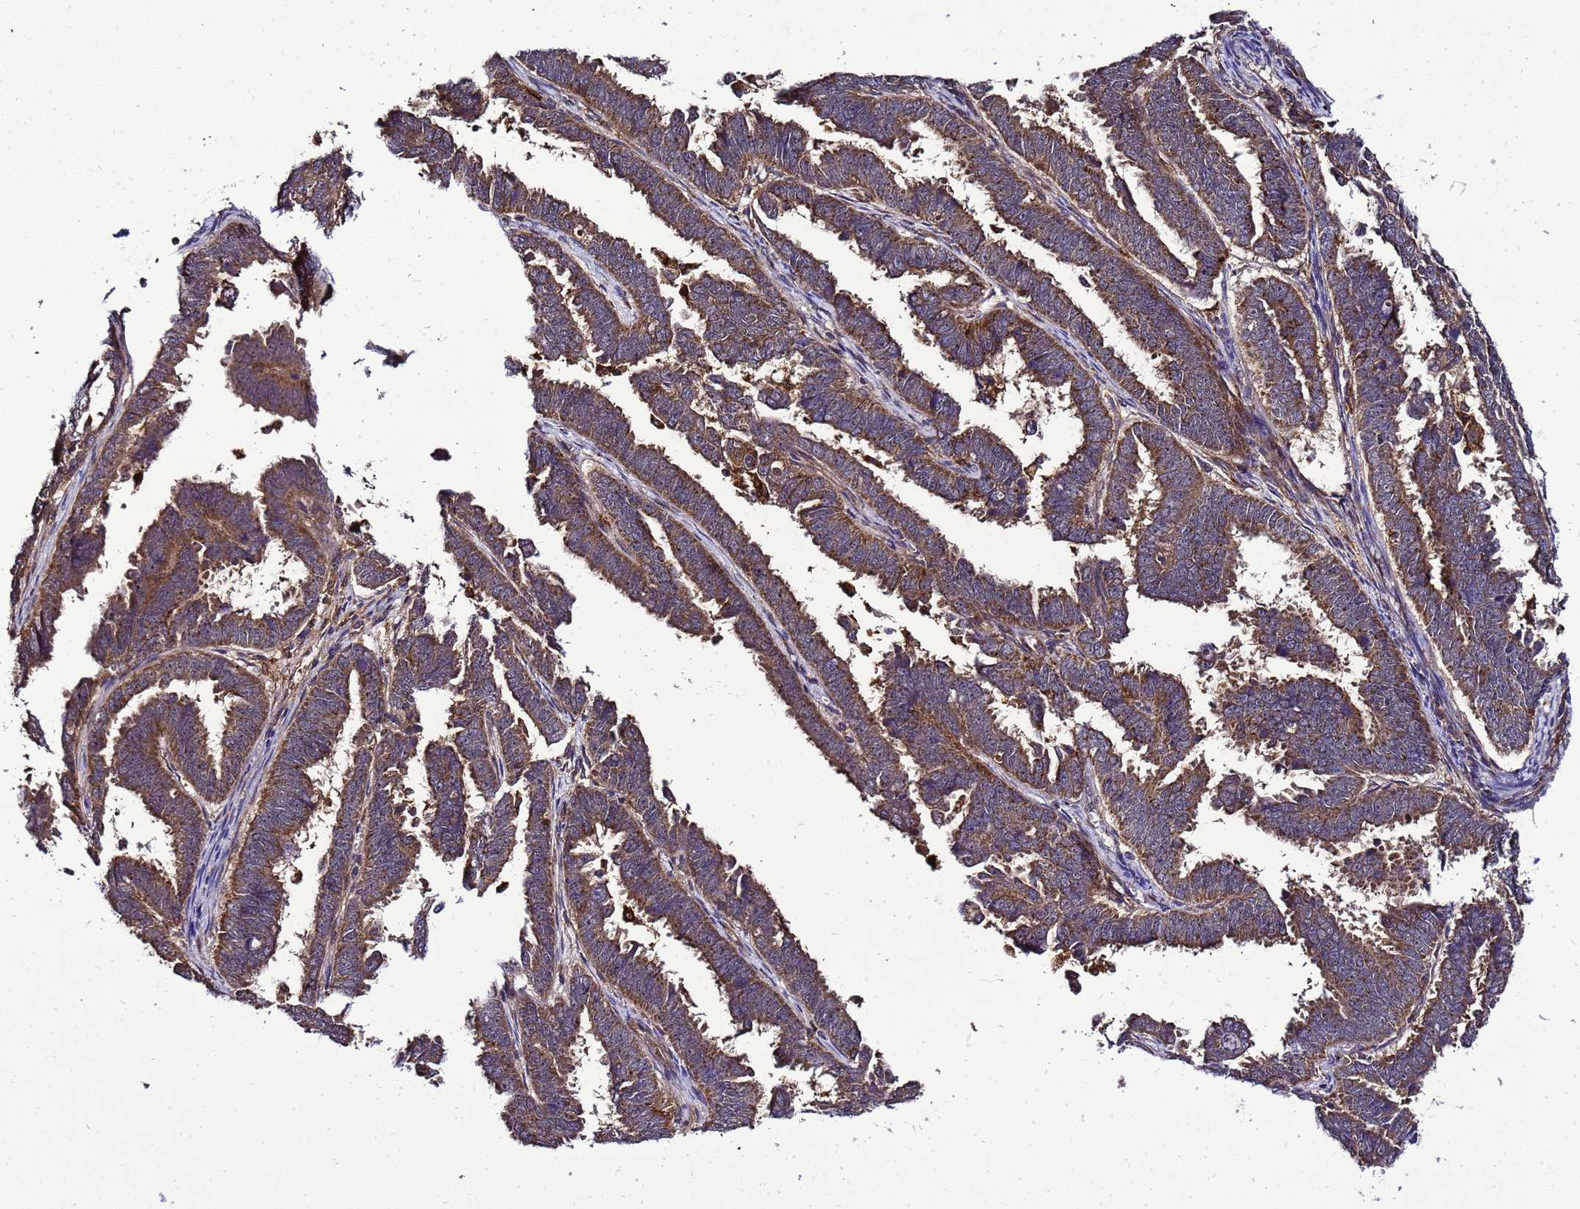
{"staining": {"intensity": "moderate", "quantity": ">75%", "location": "cytoplasmic/membranous"}, "tissue": "endometrial cancer", "cell_type": "Tumor cells", "image_type": "cancer", "snomed": [{"axis": "morphology", "description": "Adenocarcinoma, NOS"}, {"axis": "topography", "description": "Endometrium"}], "caption": "A photomicrograph showing moderate cytoplasmic/membranous expression in about >75% of tumor cells in endometrial cancer, as visualized by brown immunohistochemical staining.", "gene": "TRABD", "patient": {"sex": "female", "age": 75}}